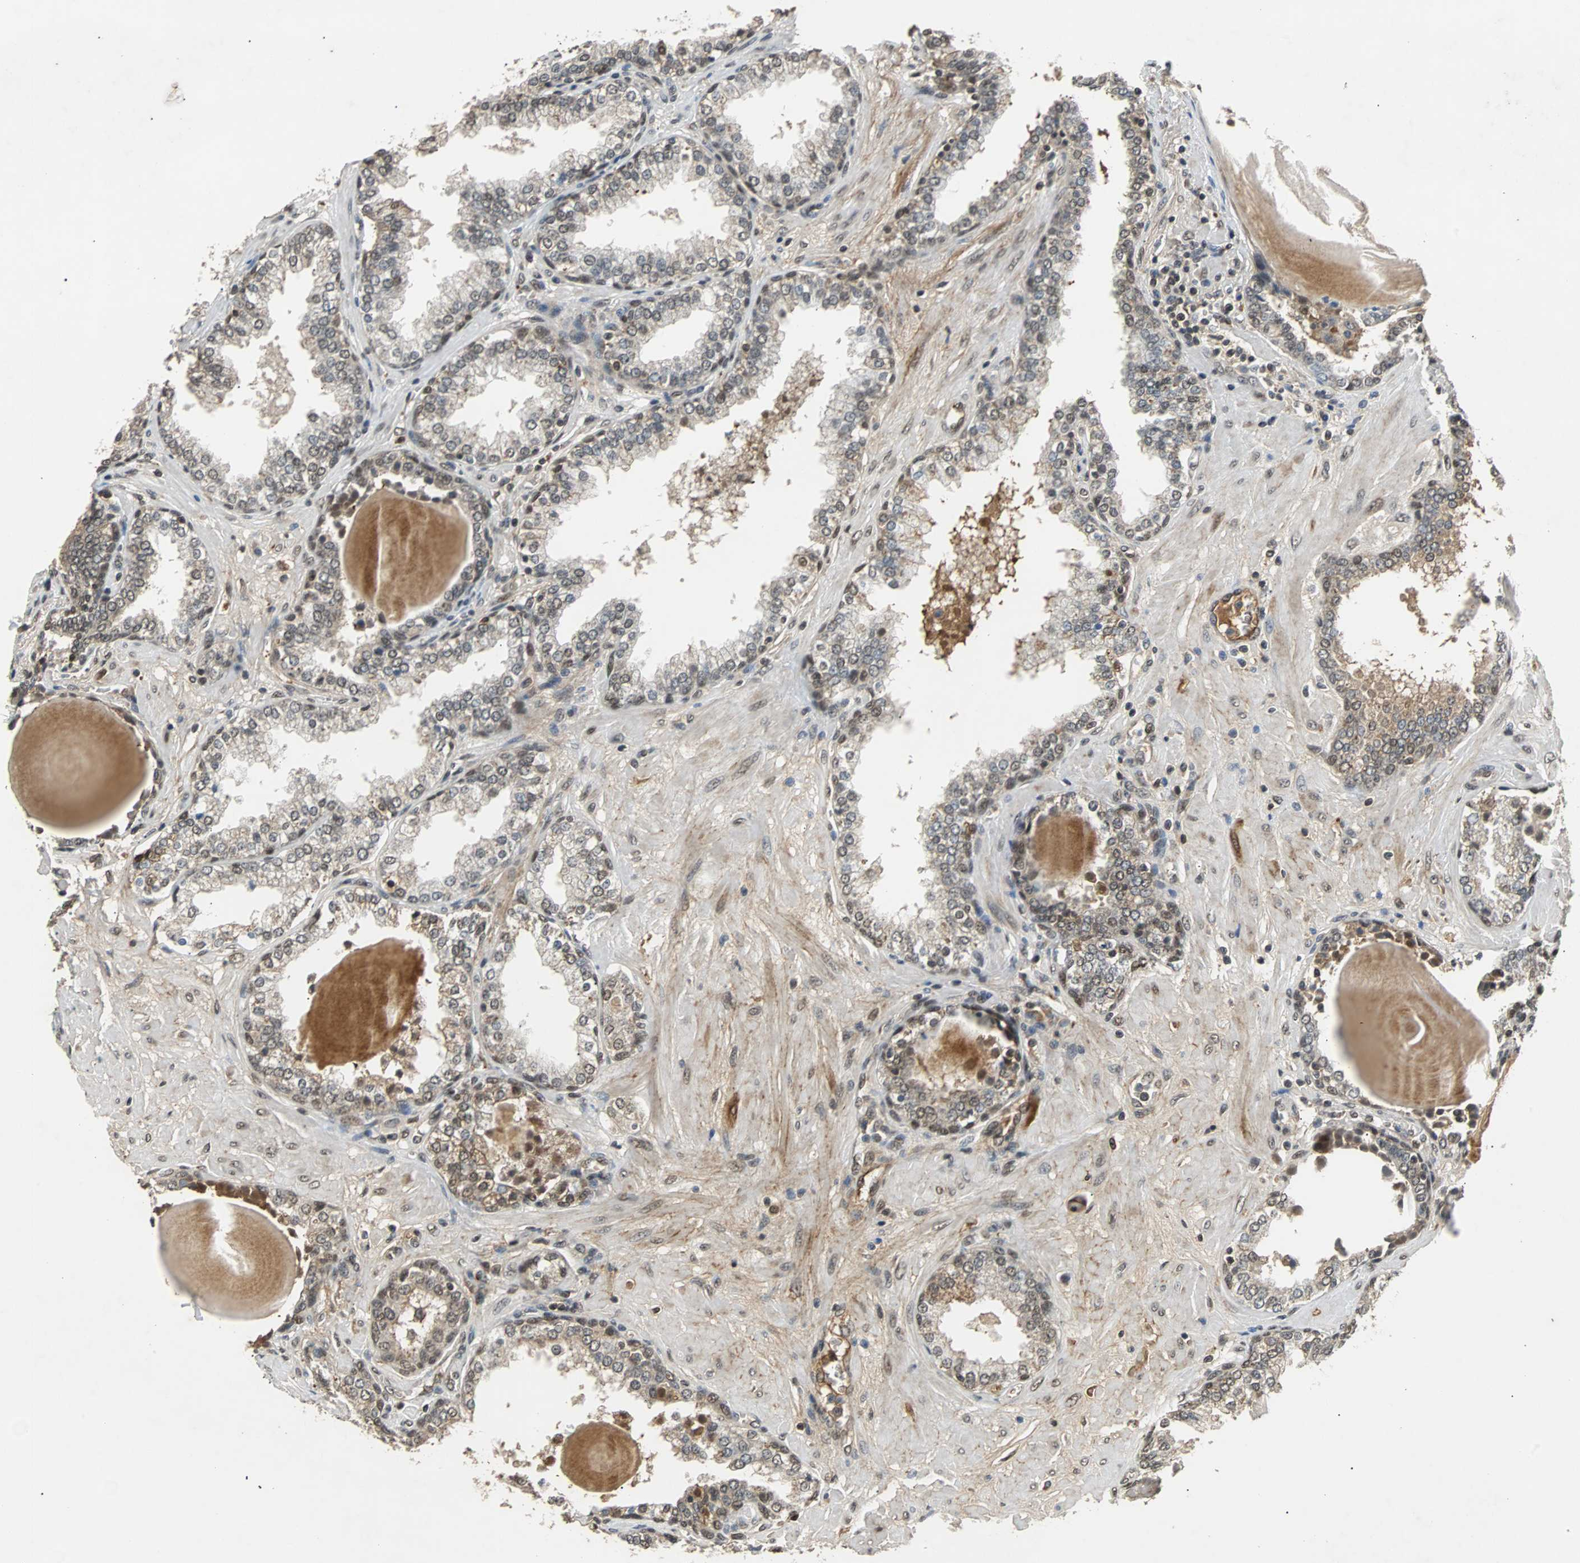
{"staining": {"intensity": "moderate", "quantity": ">75%", "location": "nuclear"}, "tissue": "prostate", "cell_type": "Glandular cells", "image_type": "normal", "snomed": [{"axis": "morphology", "description": "Normal tissue, NOS"}, {"axis": "topography", "description": "Prostate"}], "caption": "Unremarkable prostate was stained to show a protein in brown. There is medium levels of moderate nuclear positivity in about >75% of glandular cells.", "gene": "PHC1", "patient": {"sex": "male", "age": 51}}